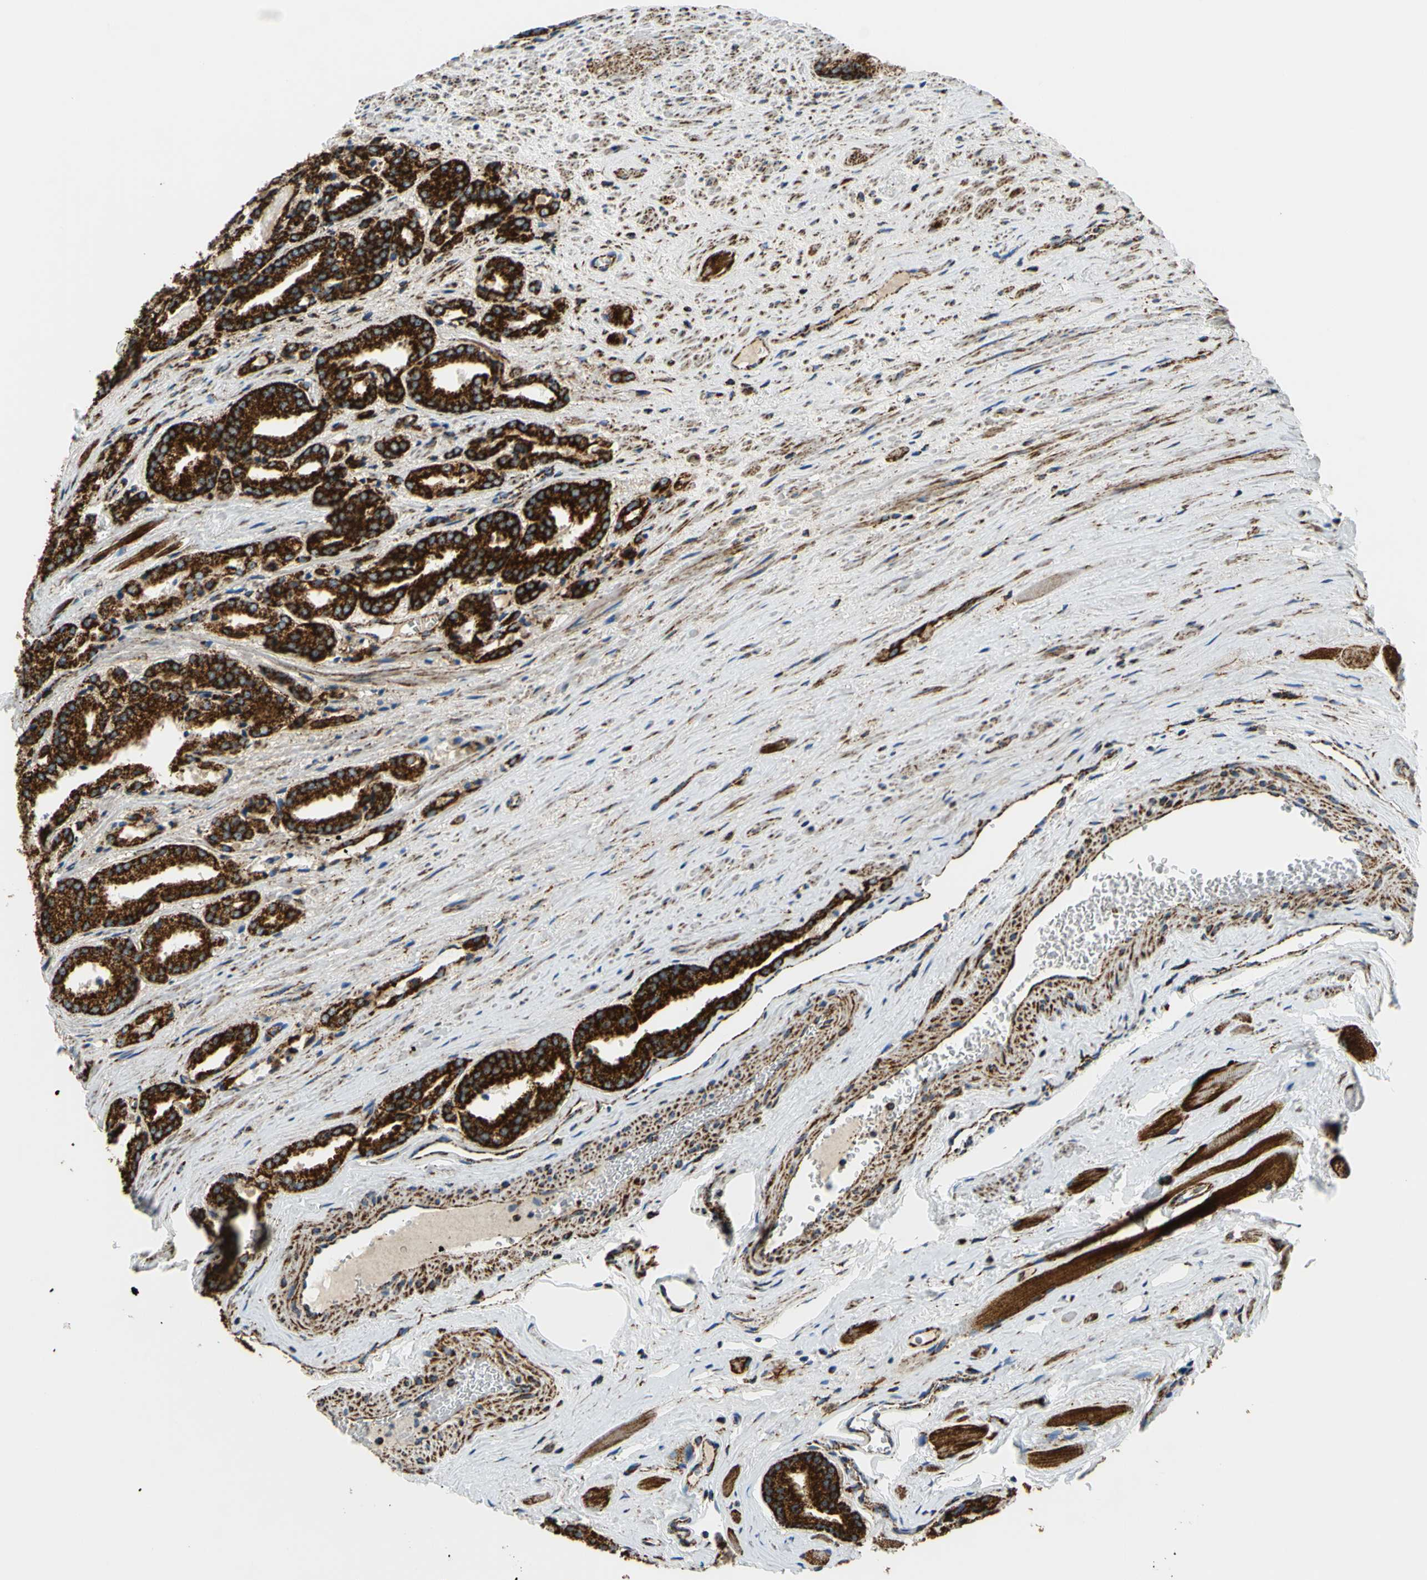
{"staining": {"intensity": "strong", "quantity": ">75%", "location": "cytoplasmic/membranous"}, "tissue": "prostate cancer", "cell_type": "Tumor cells", "image_type": "cancer", "snomed": [{"axis": "morphology", "description": "Adenocarcinoma, Low grade"}, {"axis": "topography", "description": "Prostate"}], "caption": "Prostate cancer was stained to show a protein in brown. There is high levels of strong cytoplasmic/membranous expression in about >75% of tumor cells.", "gene": "MAVS", "patient": {"sex": "male", "age": 59}}